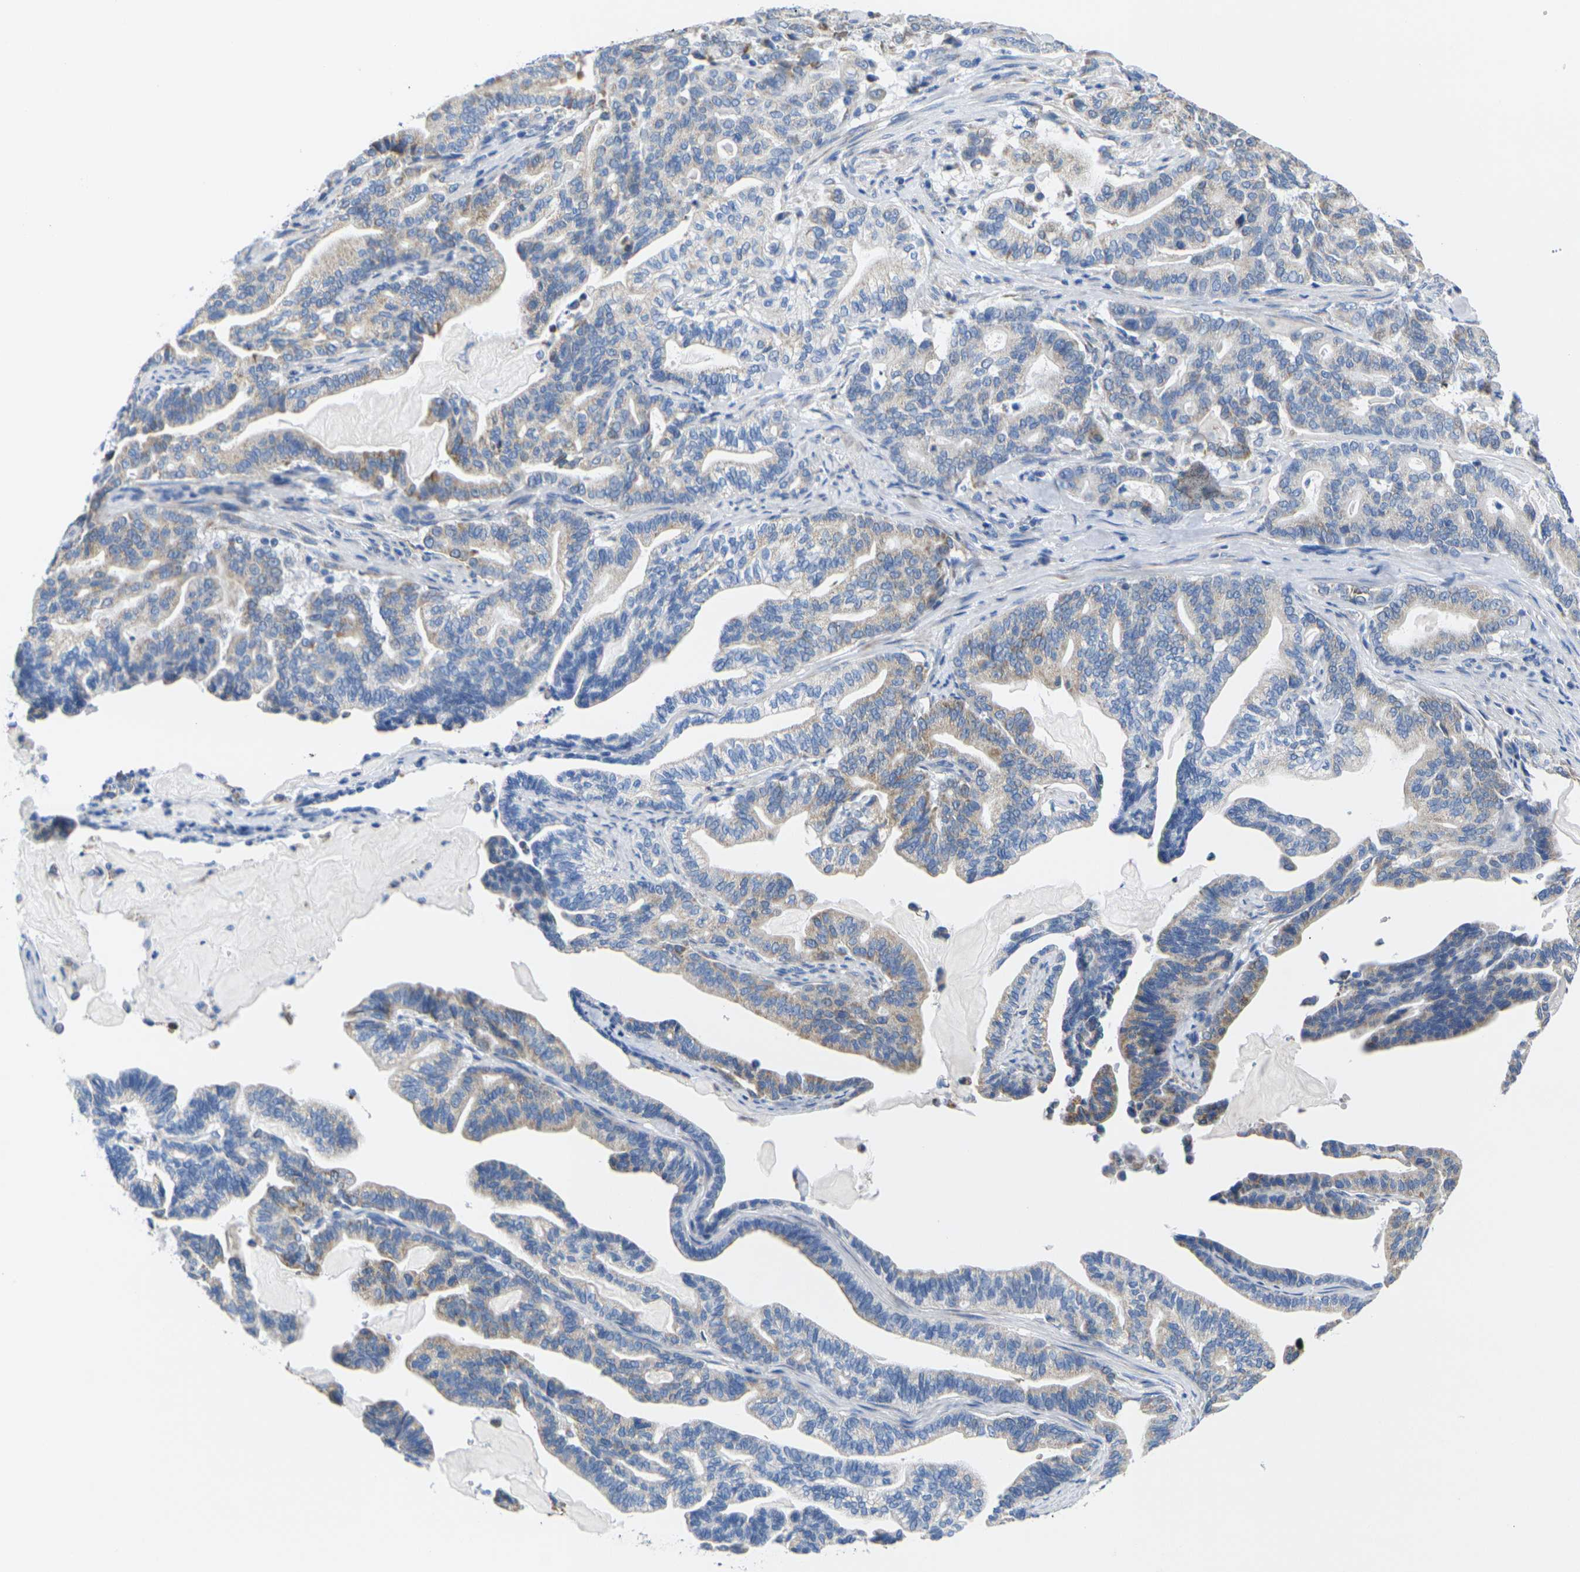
{"staining": {"intensity": "weak", "quantity": "25%-75%", "location": "cytoplasmic/membranous"}, "tissue": "pancreatic cancer", "cell_type": "Tumor cells", "image_type": "cancer", "snomed": [{"axis": "morphology", "description": "Adenocarcinoma, NOS"}, {"axis": "topography", "description": "Pancreas"}], "caption": "Weak cytoplasmic/membranous protein positivity is identified in approximately 25%-75% of tumor cells in pancreatic cancer (adenocarcinoma).", "gene": "TMEM204", "patient": {"sex": "male", "age": 63}}